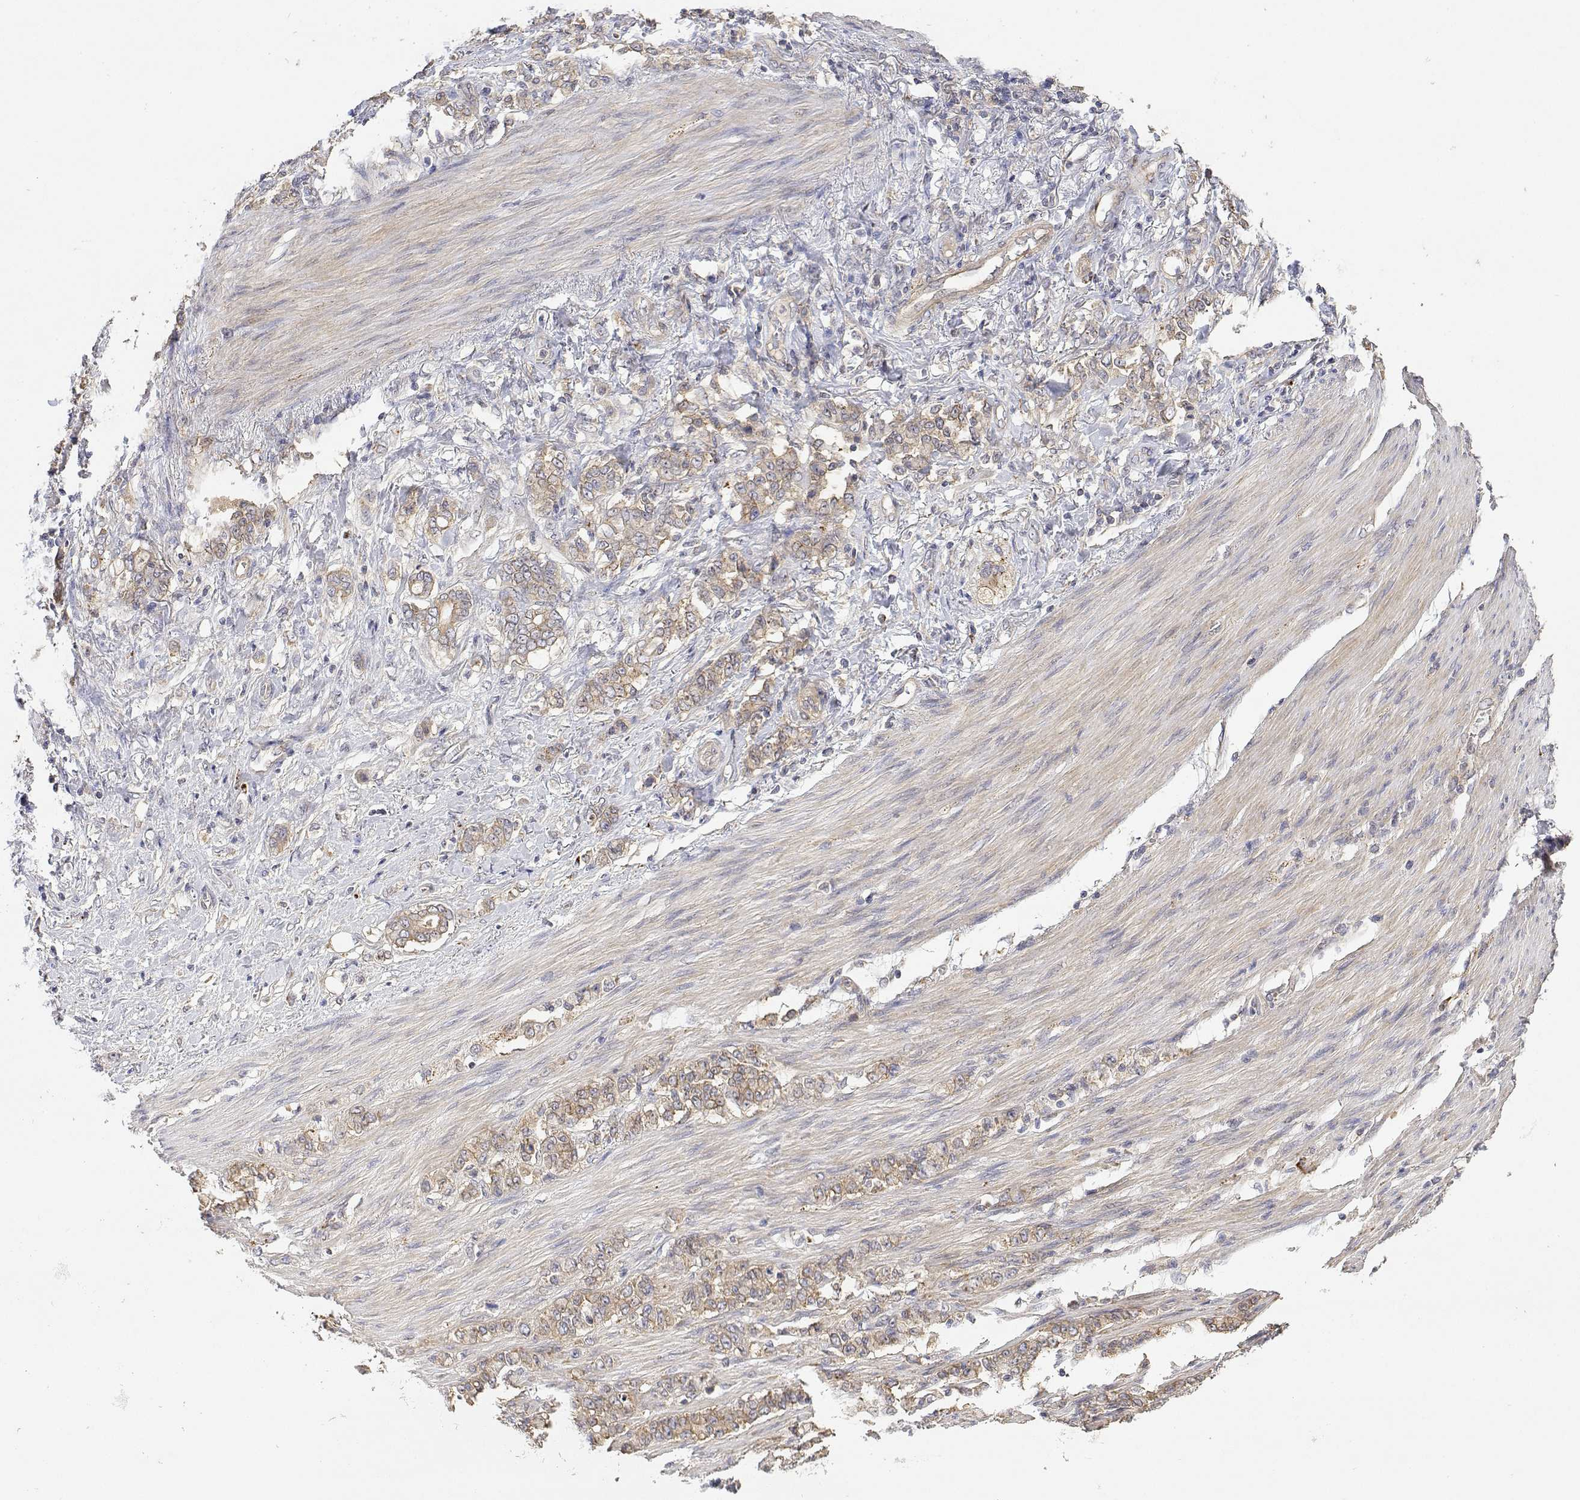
{"staining": {"intensity": "weak", "quantity": ">75%", "location": "cytoplasmic/membranous"}, "tissue": "stomach cancer", "cell_type": "Tumor cells", "image_type": "cancer", "snomed": [{"axis": "morphology", "description": "Adenocarcinoma, NOS"}, {"axis": "topography", "description": "Stomach"}], "caption": "Stomach adenocarcinoma stained with a protein marker demonstrates weak staining in tumor cells.", "gene": "LONRF3", "patient": {"sex": "female", "age": 79}}